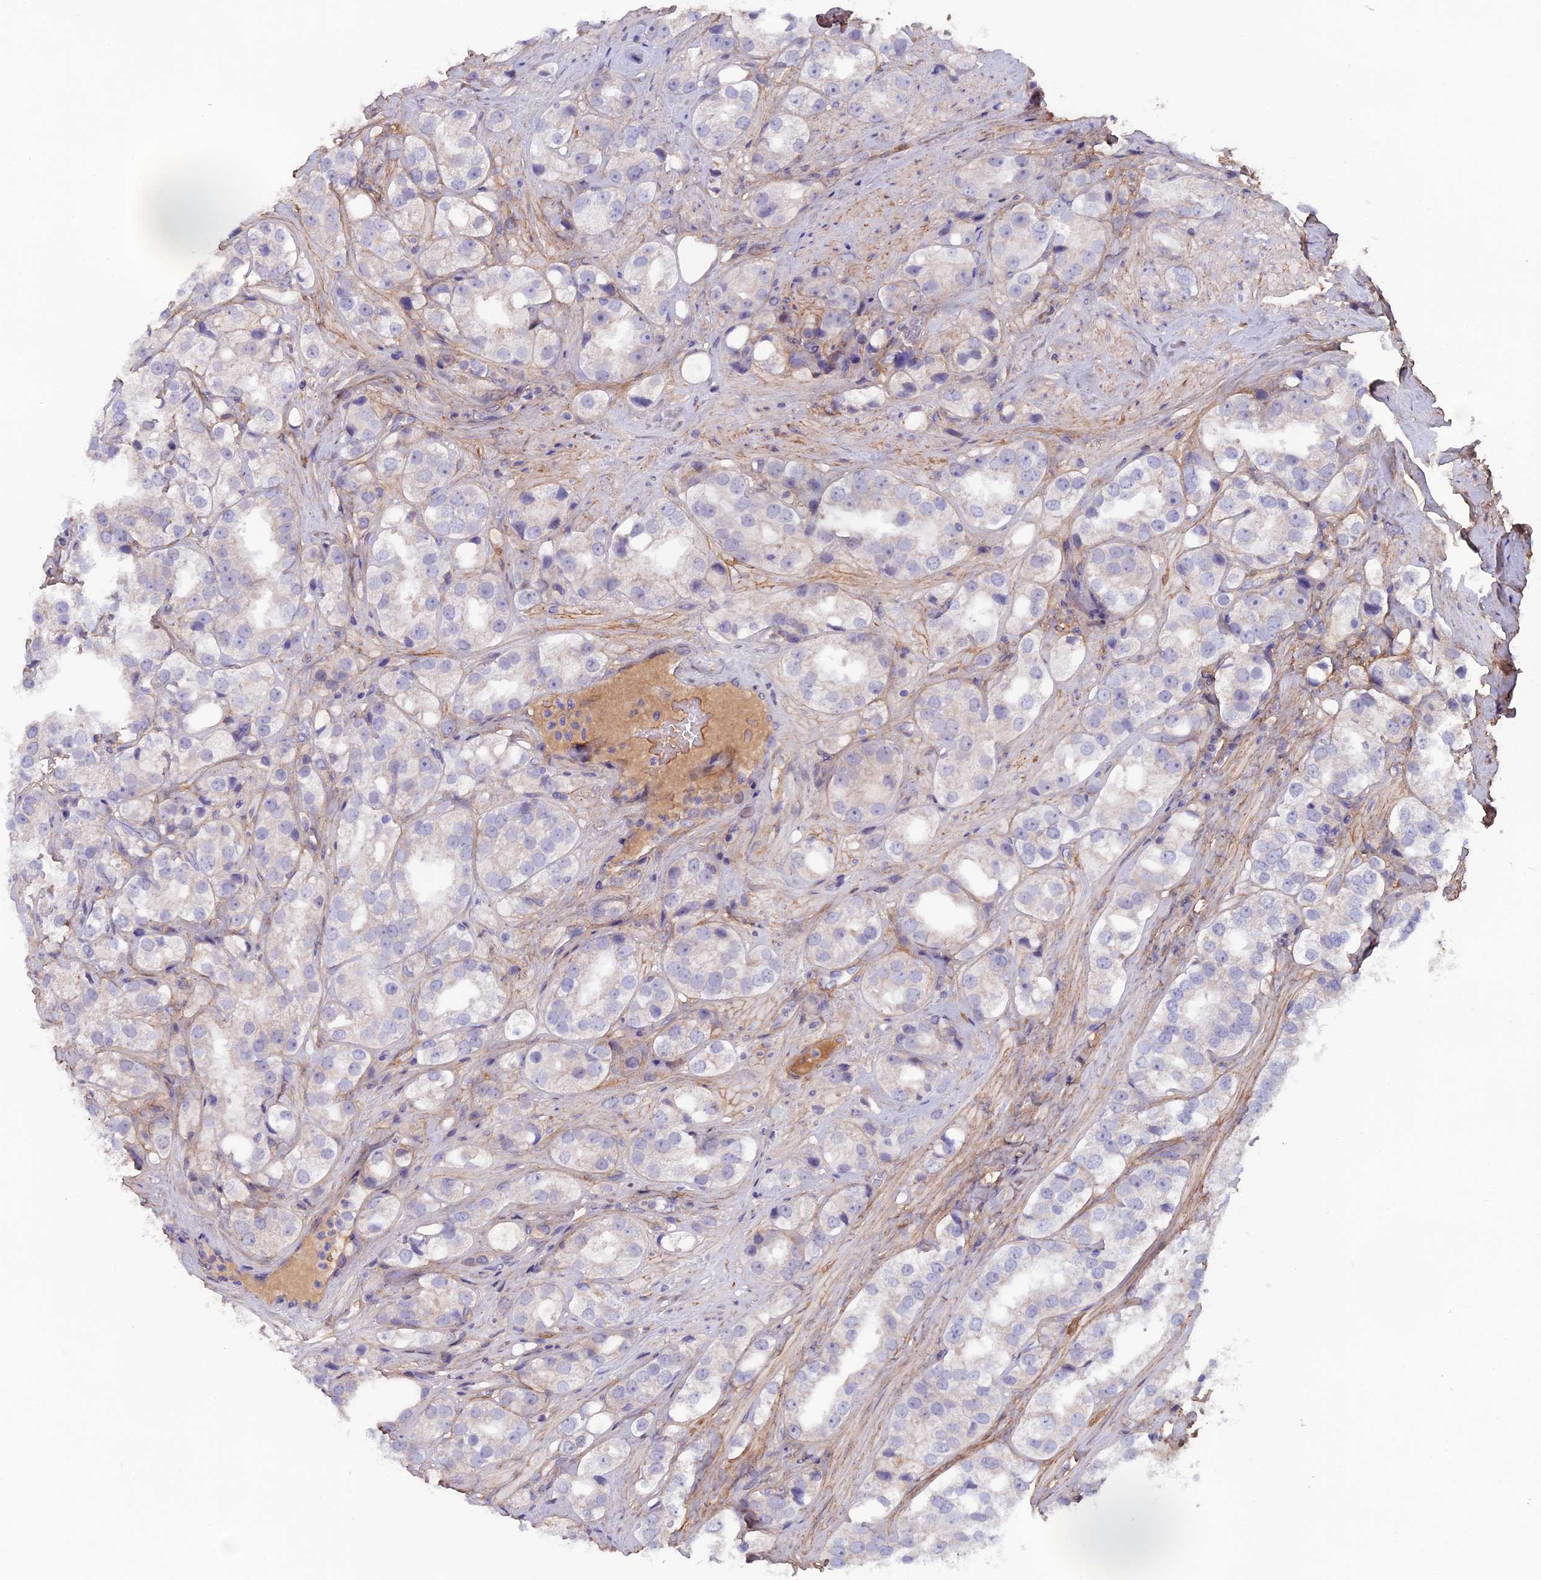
{"staining": {"intensity": "negative", "quantity": "none", "location": "none"}, "tissue": "prostate cancer", "cell_type": "Tumor cells", "image_type": "cancer", "snomed": [{"axis": "morphology", "description": "Adenocarcinoma, NOS"}, {"axis": "topography", "description": "Prostate"}], "caption": "This is an immunohistochemistry (IHC) image of prostate cancer. There is no expression in tumor cells.", "gene": "COL4A3", "patient": {"sex": "male", "age": 79}}